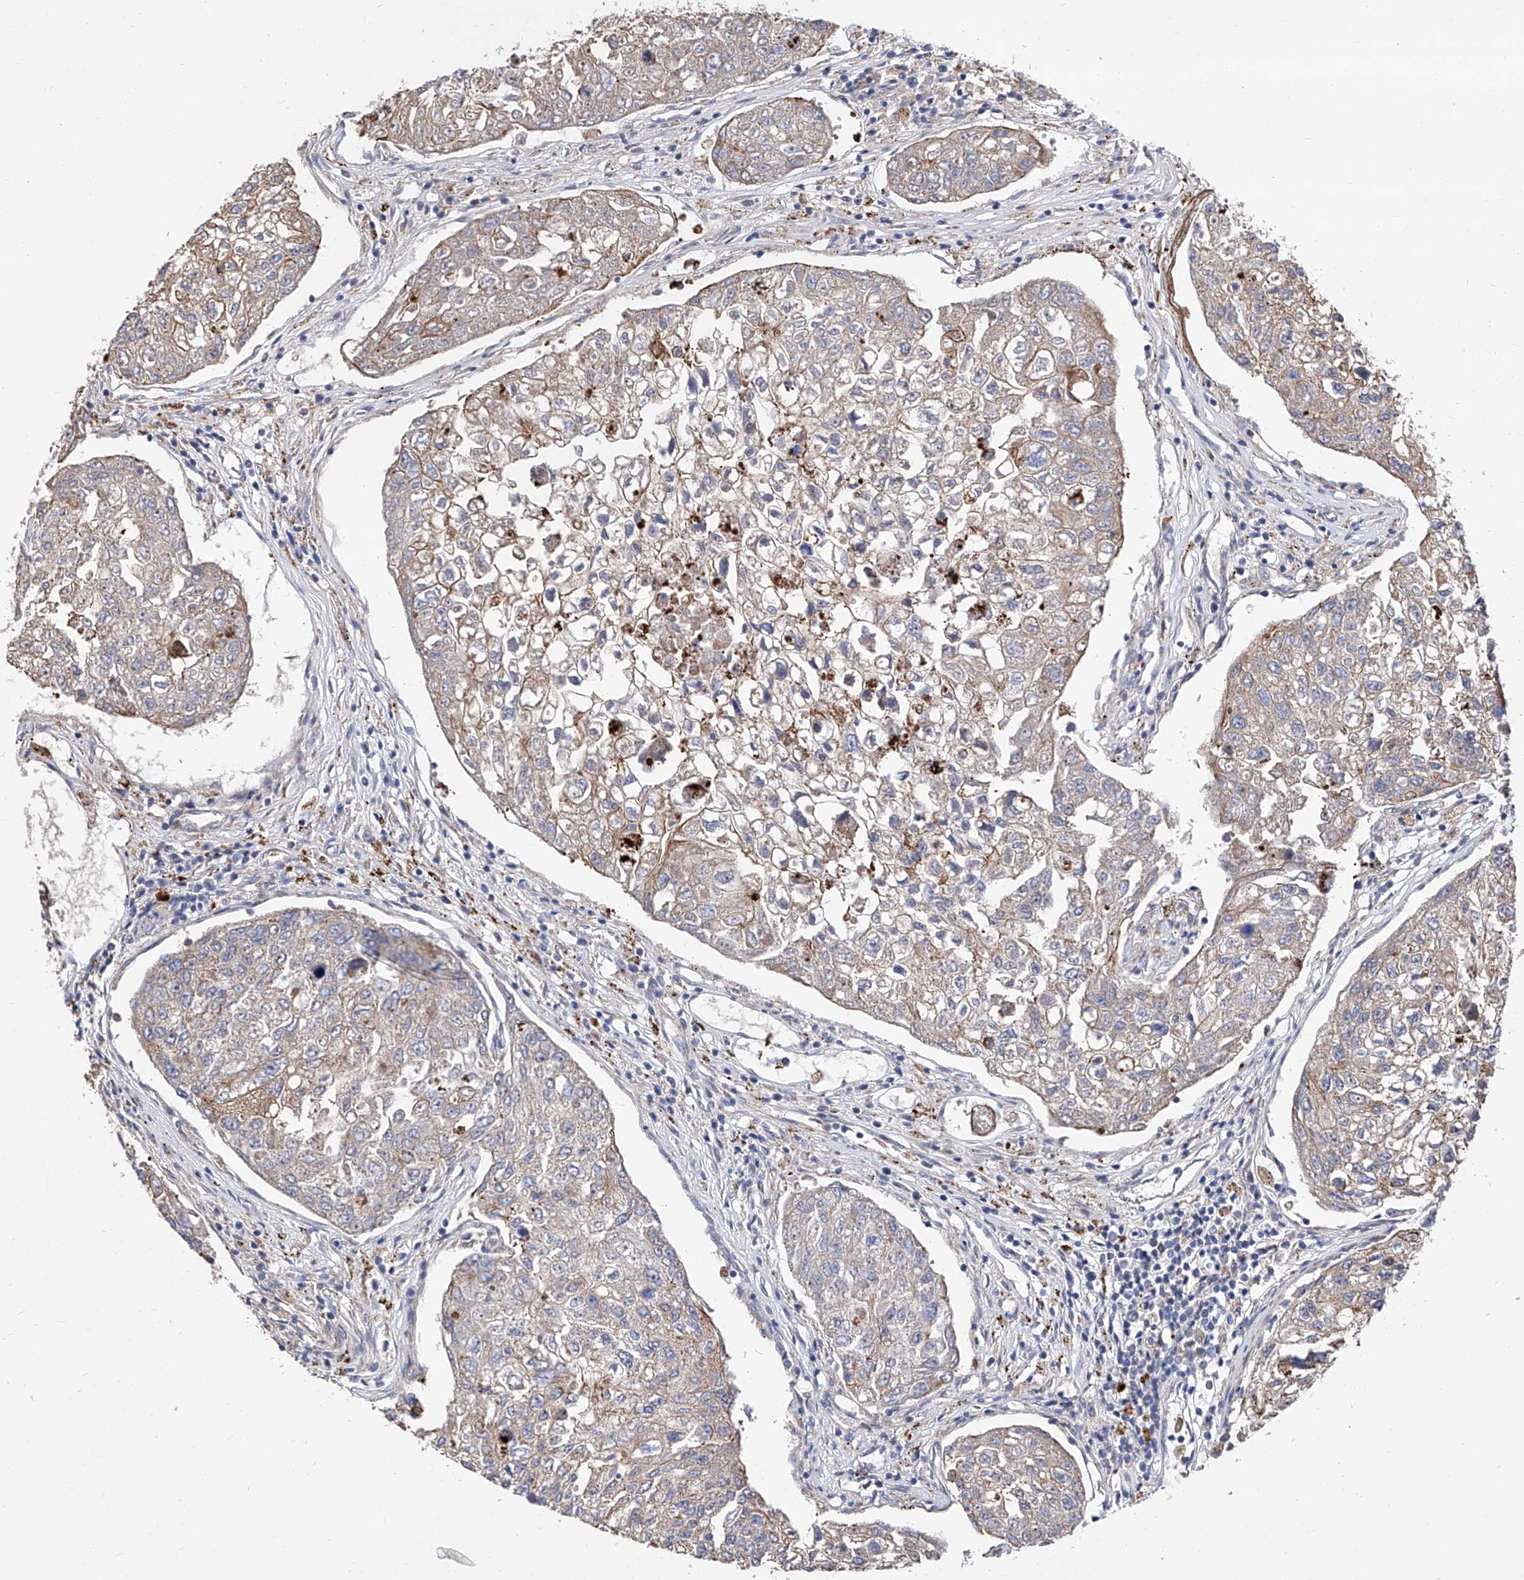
{"staining": {"intensity": "weak", "quantity": "<25%", "location": "cytoplasmic/membranous"}, "tissue": "urothelial cancer", "cell_type": "Tumor cells", "image_type": "cancer", "snomed": [{"axis": "morphology", "description": "Urothelial carcinoma, High grade"}, {"axis": "topography", "description": "Lymph node"}, {"axis": "topography", "description": "Urinary bladder"}], "caption": "This is an immunohistochemistry photomicrograph of urothelial cancer. There is no positivity in tumor cells.", "gene": "FARP2", "patient": {"sex": "male", "age": 51}}